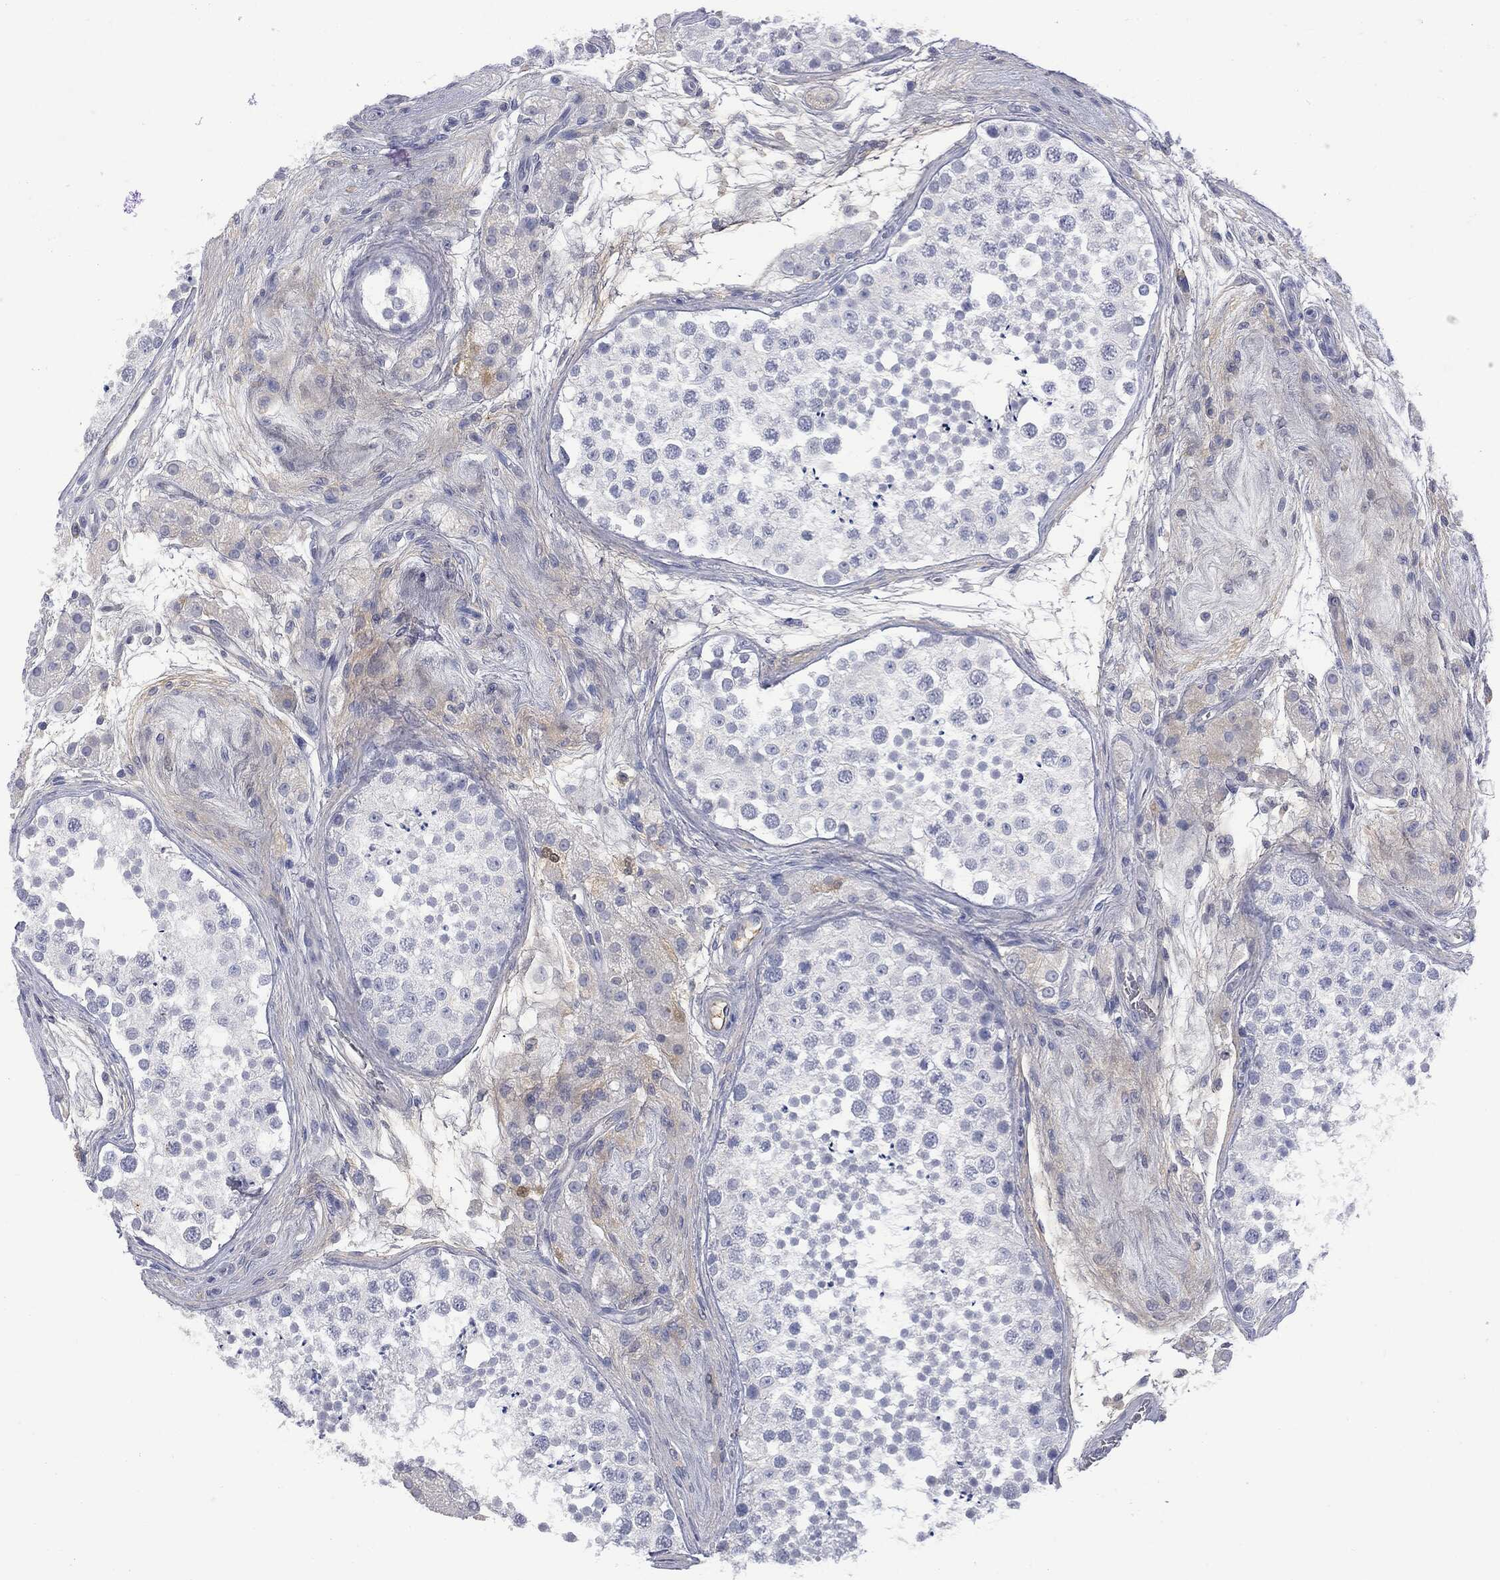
{"staining": {"intensity": "negative", "quantity": "none", "location": "none"}, "tissue": "testis", "cell_type": "Cells in seminiferous ducts", "image_type": "normal", "snomed": [{"axis": "morphology", "description": "Normal tissue, NOS"}, {"axis": "topography", "description": "Testis"}], "caption": "A high-resolution histopathology image shows immunohistochemistry staining of unremarkable testis, which reveals no significant positivity in cells in seminiferous ducts. (Stains: DAB (3,3'-diaminobenzidine) immunohistochemistry (IHC) with hematoxylin counter stain, Microscopy: brightfield microscopy at high magnification).", "gene": "BTK", "patient": {"sex": "male", "age": 41}}